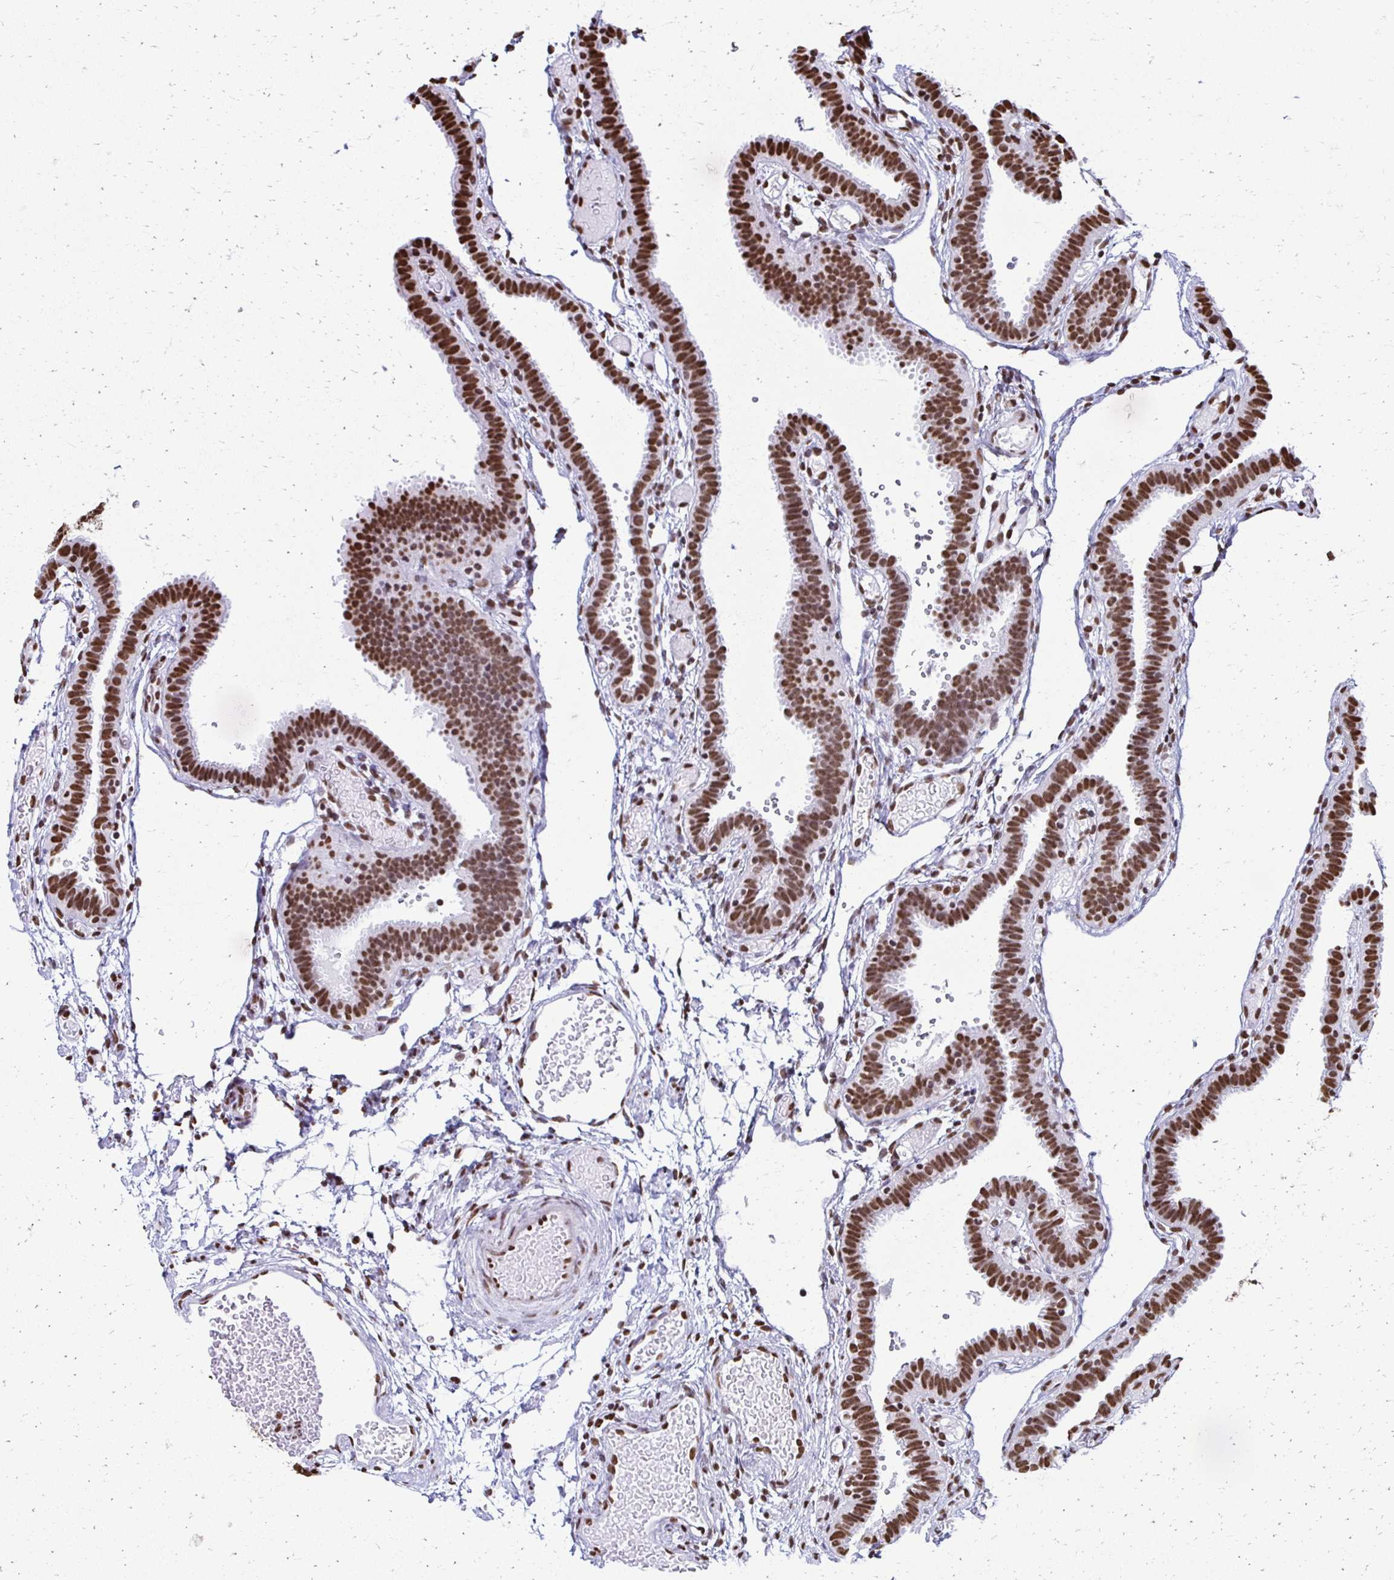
{"staining": {"intensity": "strong", "quantity": ">75%", "location": "nuclear"}, "tissue": "fallopian tube", "cell_type": "Glandular cells", "image_type": "normal", "snomed": [{"axis": "morphology", "description": "Normal tissue, NOS"}, {"axis": "topography", "description": "Fallopian tube"}], "caption": "The photomicrograph exhibits immunohistochemical staining of normal fallopian tube. There is strong nuclear staining is appreciated in approximately >75% of glandular cells. (DAB (3,3'-diaminobenzidine) = brown stain, brightfield microscopy at high magnification).", "gene": "NONO", "patient": {"sex": "female", "age": 37}}